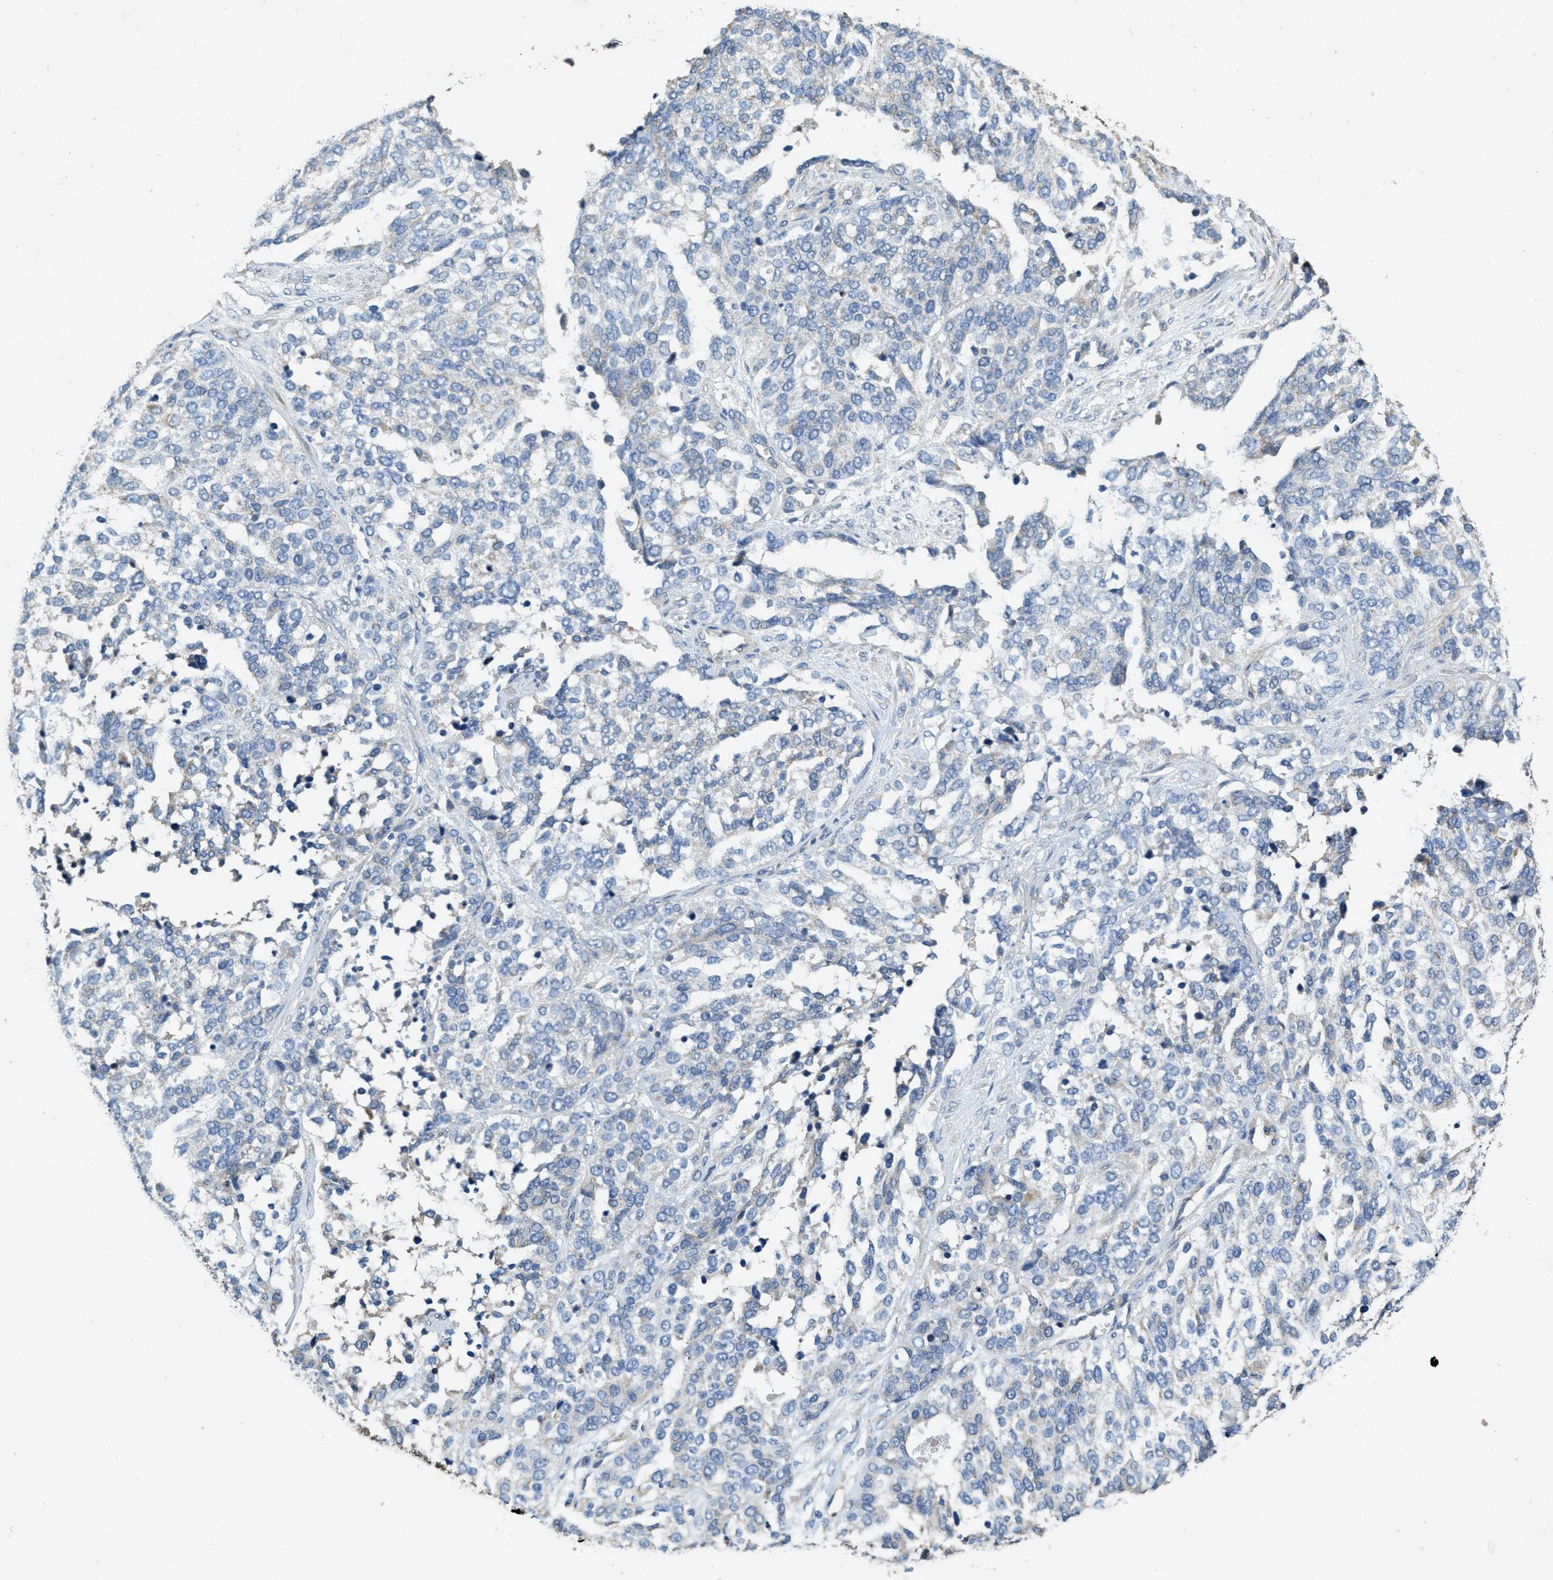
{"staining": {"intensity": "negative", "quantity": "none", "location": "none"}, "tissue": "ovarian cancer", "cell_type": "Tumor cells", "image_type": "cancer", "snomed": [{"axis": "morphology", "description": "Cystadenocarcinoma, serous, NOS"}, {"axis": "topography", "description": "Ovary"}], "caption": "Tumor cells are negative for brown protein staining in ovarian cancer.", "gene": "TOMM70", "patient": {"sex": "female", "age": 44}}